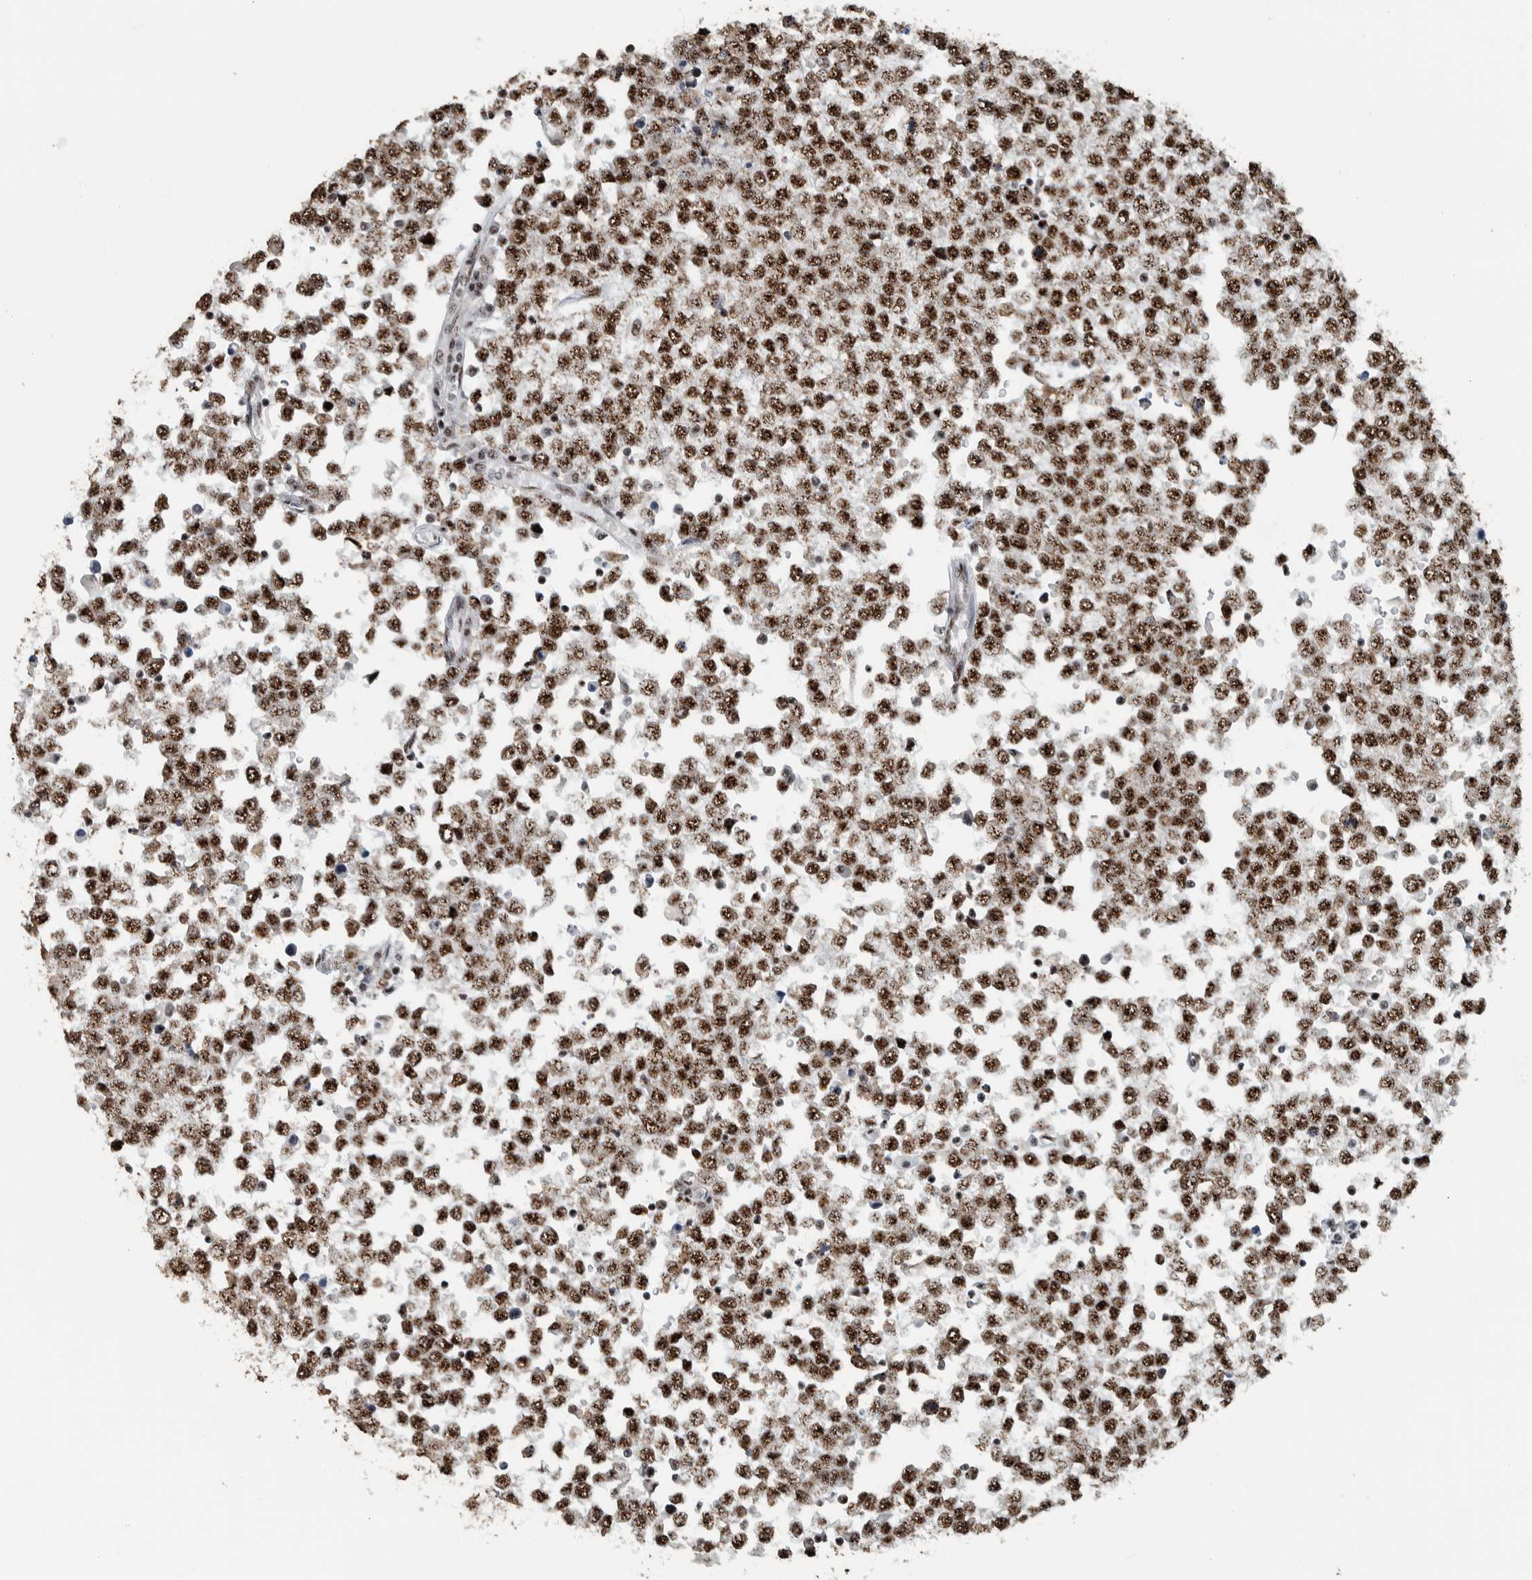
{"staining": {"intensity": "strong", "quantity": ">75%", "location": "nuclear"}, "tissue": "testis cancer", "cell_type": "Tumor cells", "image_type": "cancer", "snomed": [{"axis": "morphology", "description": "Seminoma, NOS"}, {"axis": "topography", "description": "Testis"}], "caption": "Seminoma (testis) stained for a protein shows strong nuclear positivity in tumor cells.", "gene": "SON", "patient": {"sex": "male", "age": 65}}